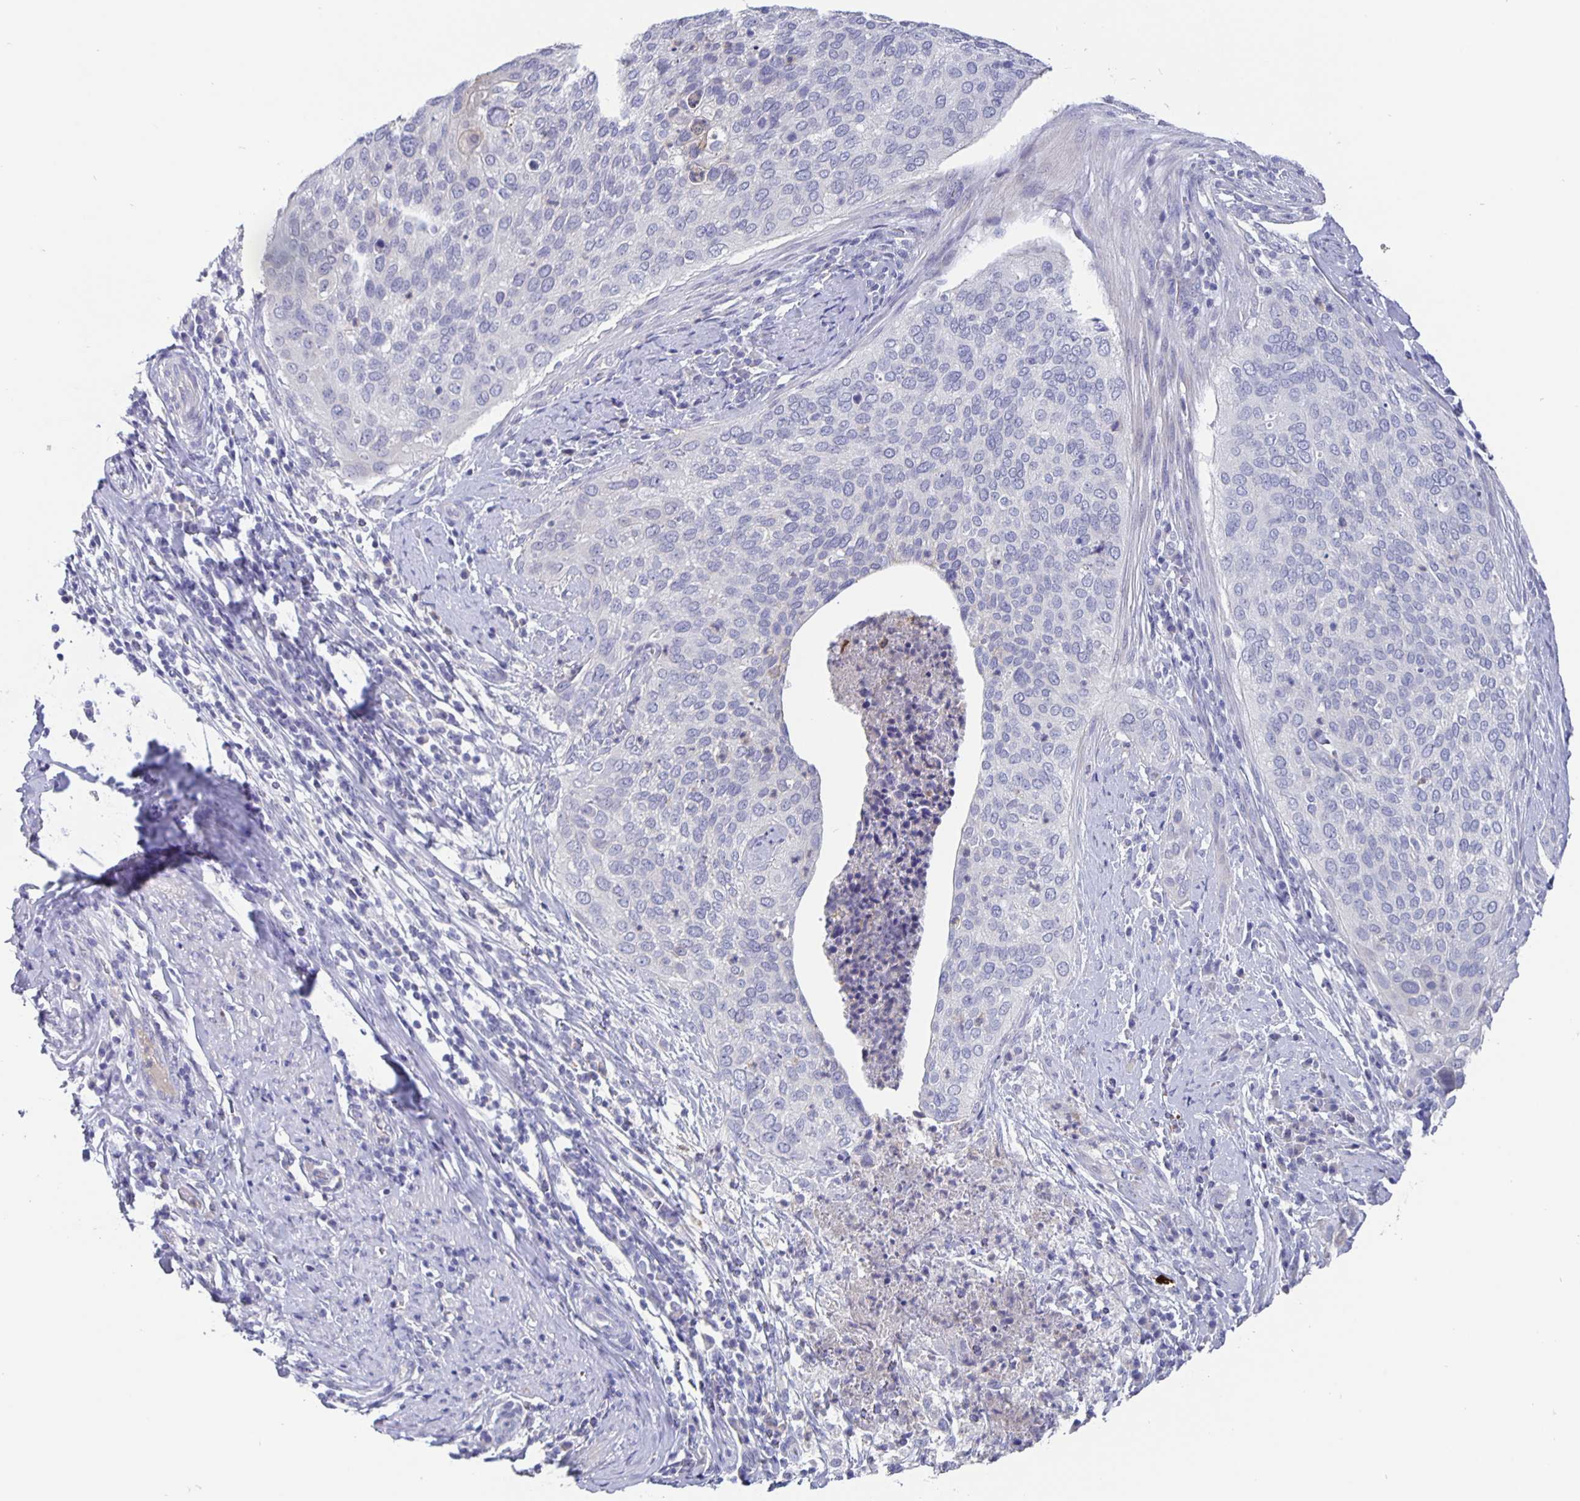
{"staining": {"intensity": "negative", "quantity": "none", "location": "none"}, "tissue": "cervical cancer", "cell_type": "Tumor cells", "image_type": "cancer", "snomed": [{"axis": "morphology", "description": "Squamous cell carcinoma, NOS"}, {"axis": "topography", "description": "Cervix"}], "caption": "Tumor cells are negative for brown protein staining in squamous cell carcinoma (cervical).", "gene": "GDF15", "patient": {"sex": "female", "age": 38}}